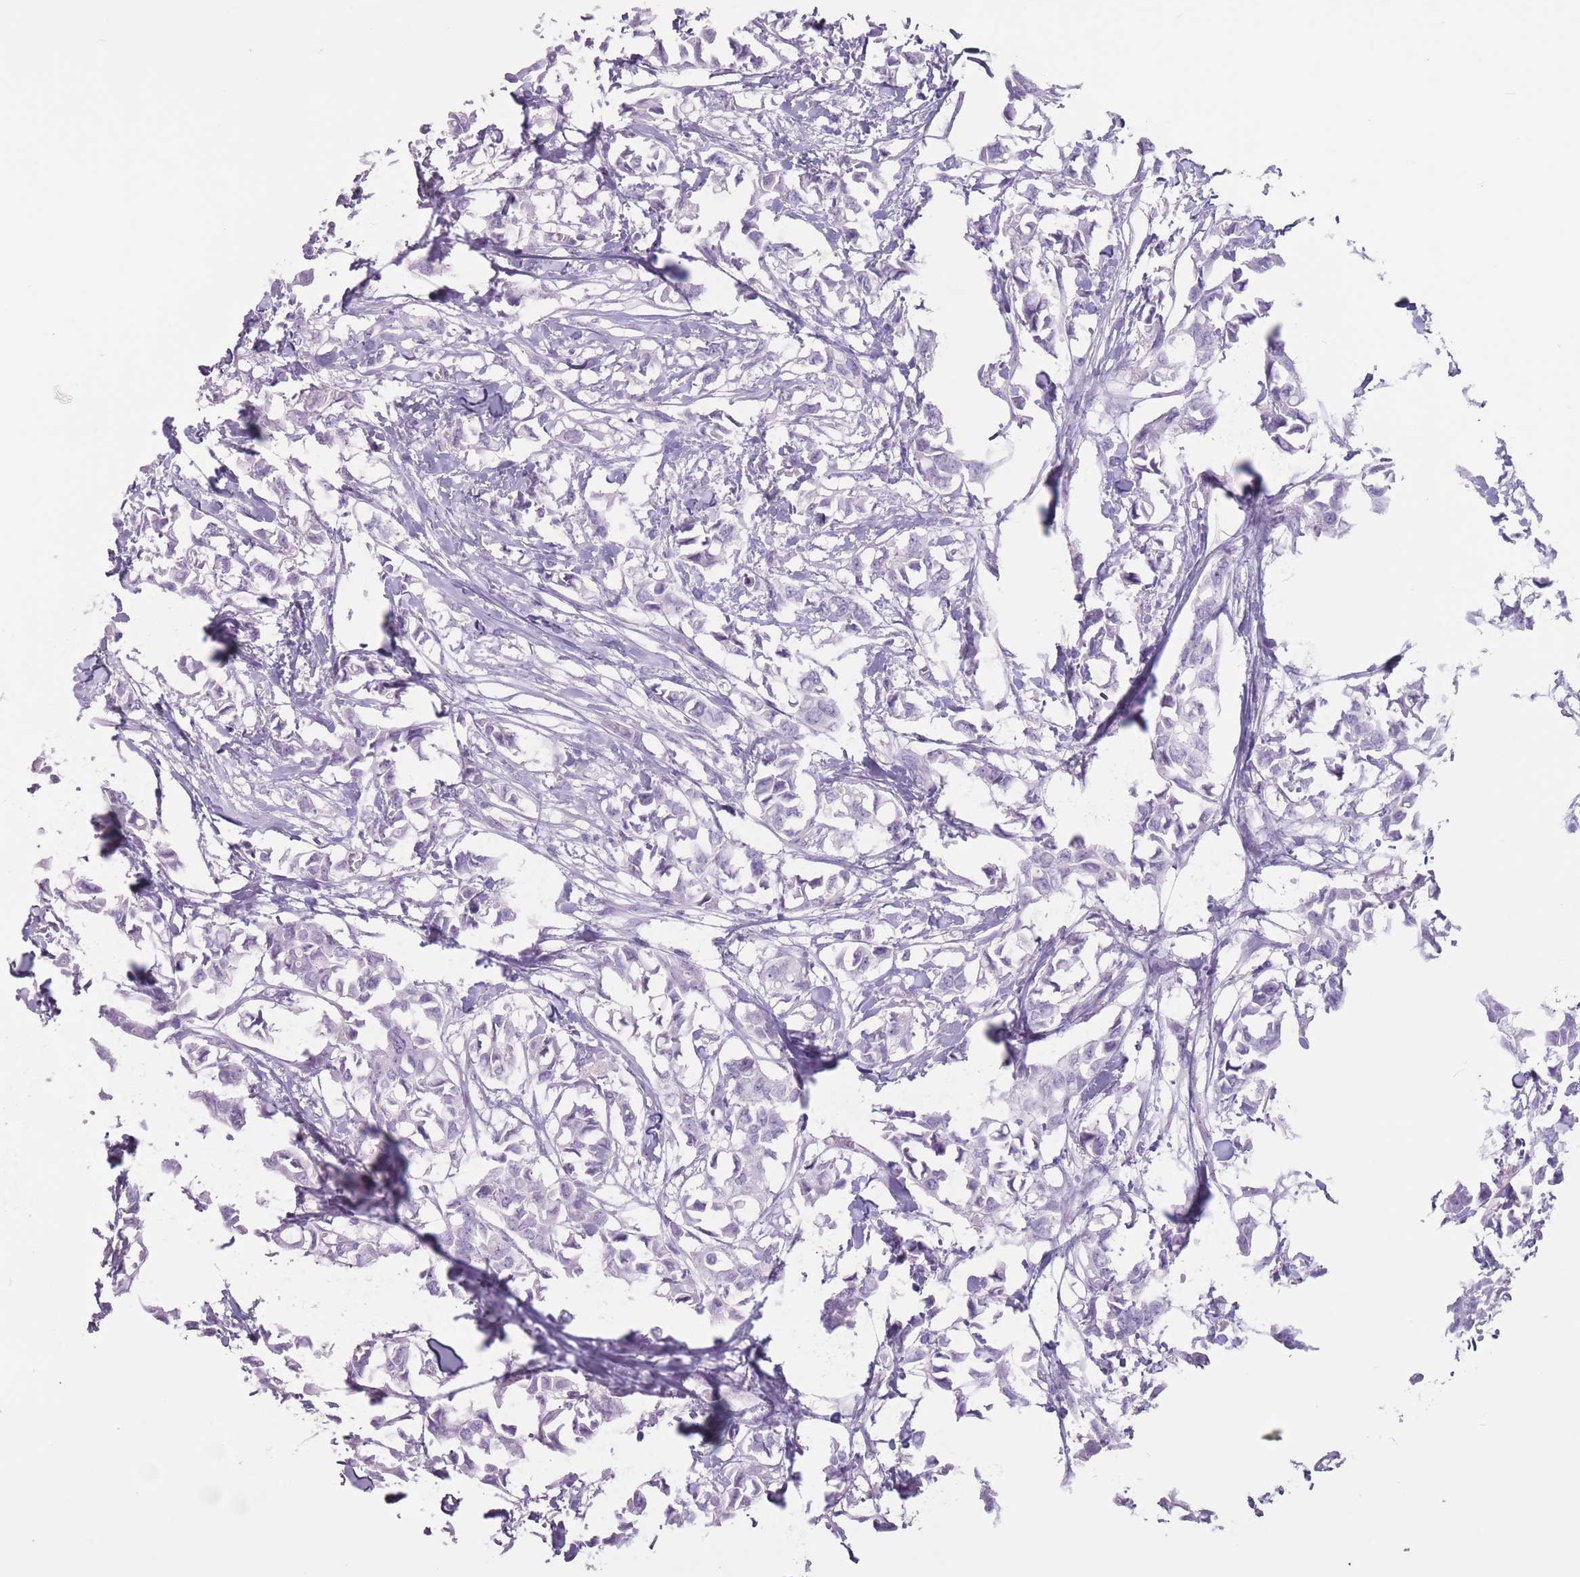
{"staining": {"intensity": "negative", "quantity": "none", "location": "none"}, "tissue": "breast cancer", "cell_type": "Tumor cells", "image_type": "cancer", "snomed": [{"axis": "morphology", "description": "Duct carcinoma"}, {"axis": "topography", "description": "Breast"}], "caption": "Breast cancer (infiltrating ductal carcinoma) was stained to show a protein in brown. There is no significant expression in tumor cells. The staining was performed using DAB (3,3'-diaminobenzidine) to visualize the protein expression in brown, while the nuclei were stained in blue with hematoxylin (Magnification: 20x).", "gene": "PNMA3", "patient": {"sex": "female", "age": 41}}